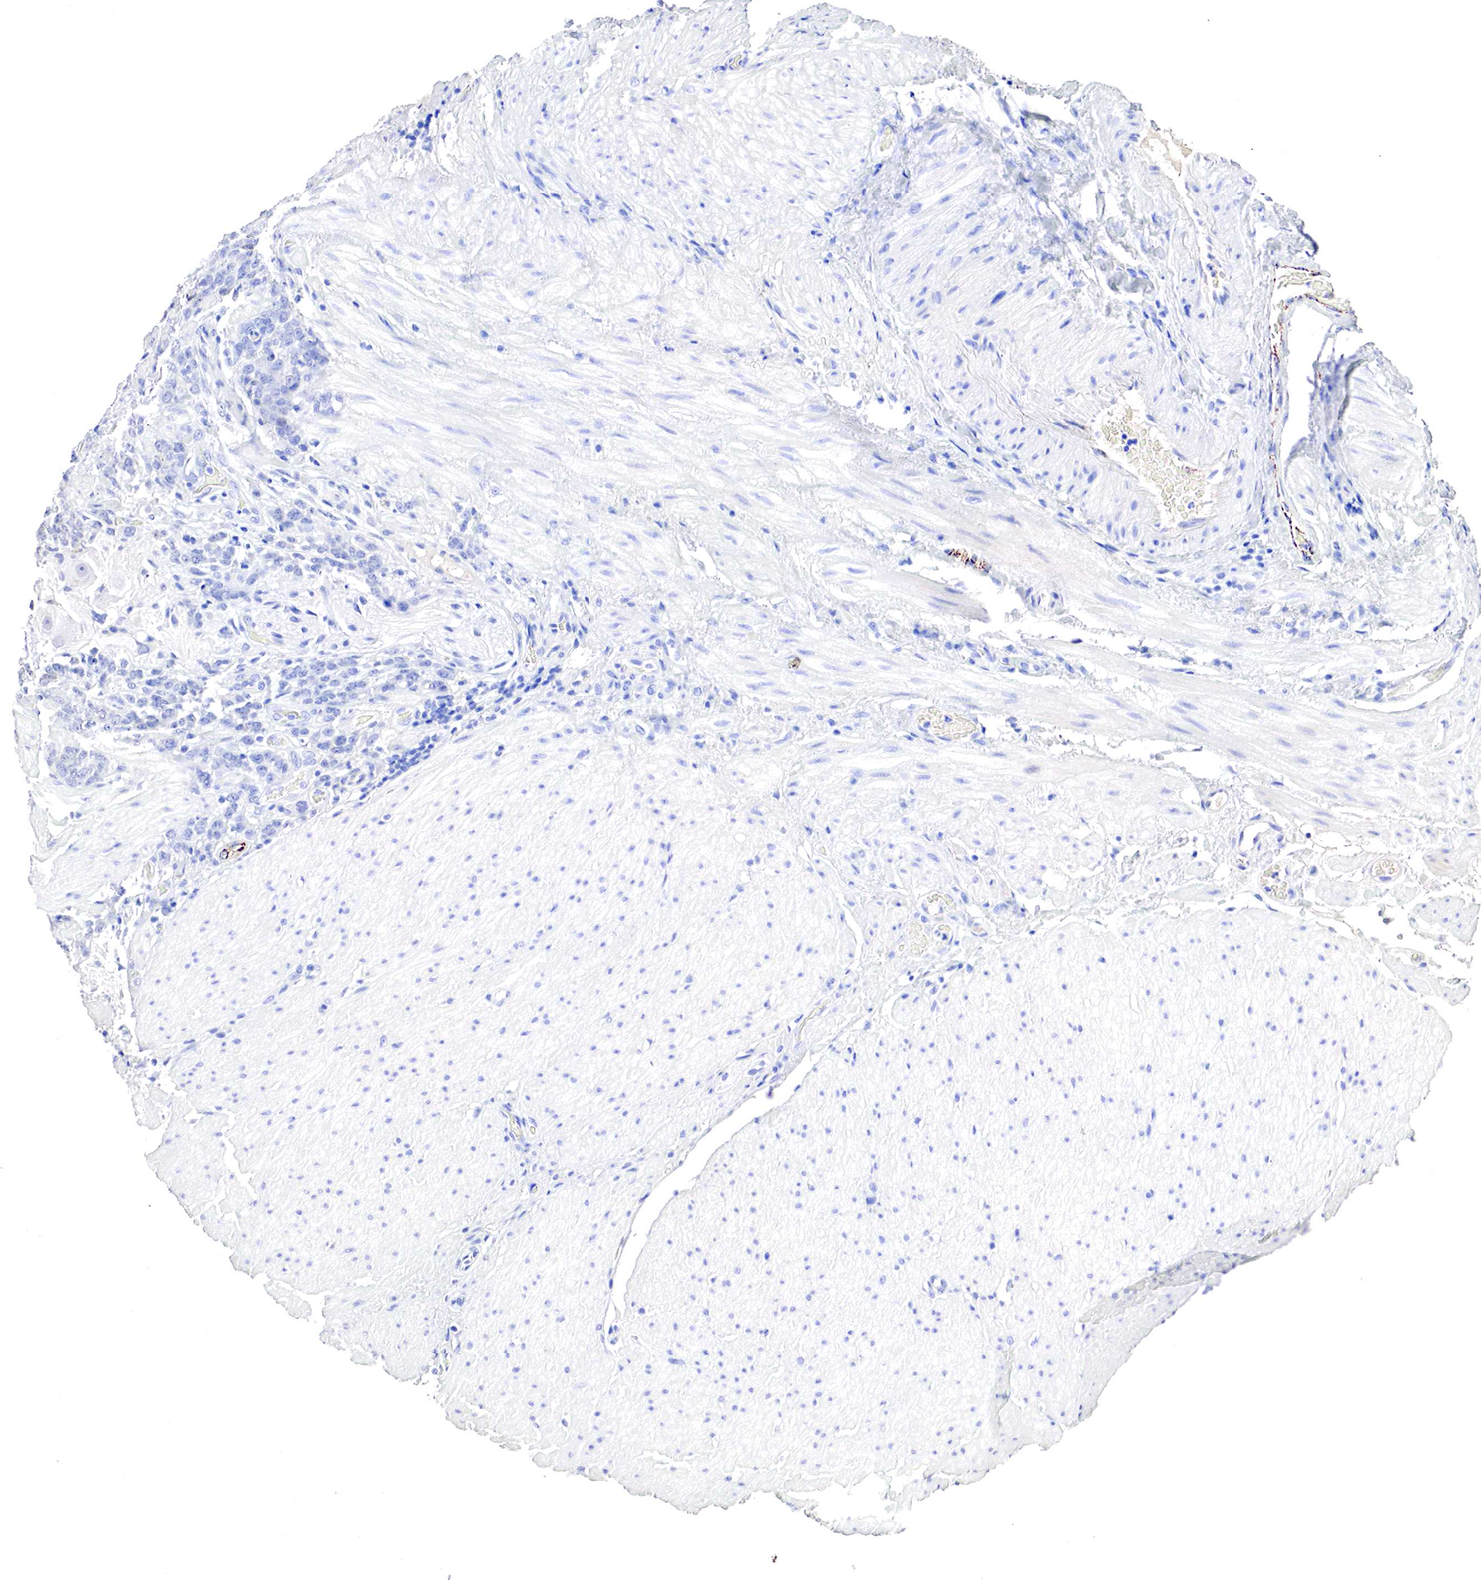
{"staining": {"intensity": "weak", "quantity": "<25%", "location": "cytoplasmic/membranous"}, "tissue": "stomach cancer", "cell_type": "Tumor cells", "image_type": "cancer", "snomed": [{"axis": "morphology", "description": "Adenocarcinoma, NOS"}, {"axis": "topography", "description": "Stomach, lower"}], "caption": "DAB immunohistochemical staining of human stomach adenocarcinoma exhibits no significant staining in tumor cells. (DAB immunohistochemistry with hematoxylin counter stain).", "gene": "OTC", "patient": {"sex": "male", "age": 88}}